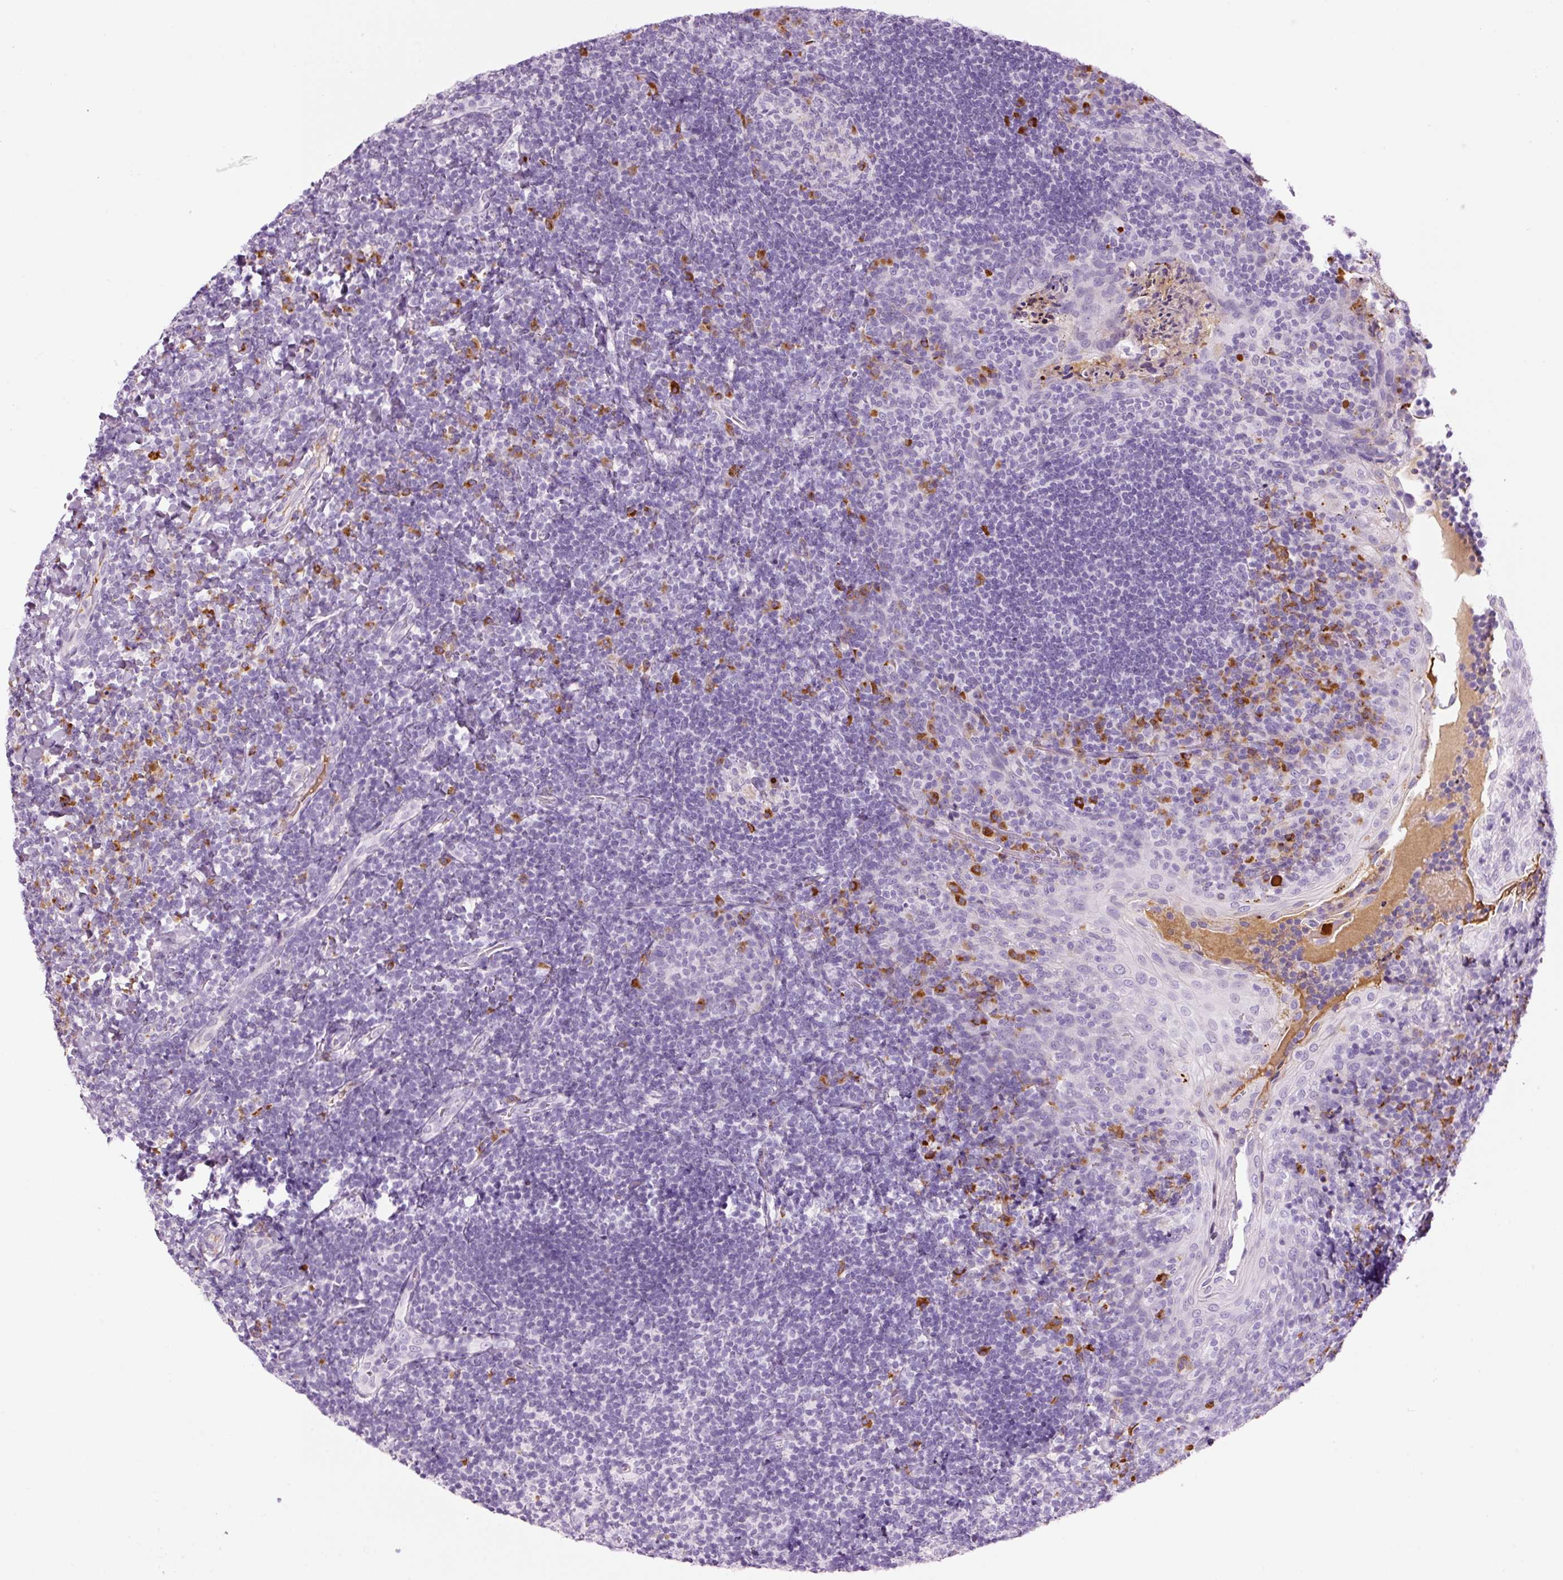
{"staining": {"intensity": "moderate", "quantity": "<25%", "location": "cytoplasmic/membranous"}, "tissue": "tonsil", "cell_type": "Germinal center cells", "image_type": "normal", "snomed": [{"axis": "morphology", "description": "Normal tissue, NOS"}, {"axis": "topography", "description": "Tonsil"}], "caption": "DAB immunohistochemical staining of unremarkable tonsil shows moderate cytoplasmic/membranous protein expression in about <25% of germinal center cells.", "gene": "KLF1", "patient": {"sex": "male", "age": 17}}